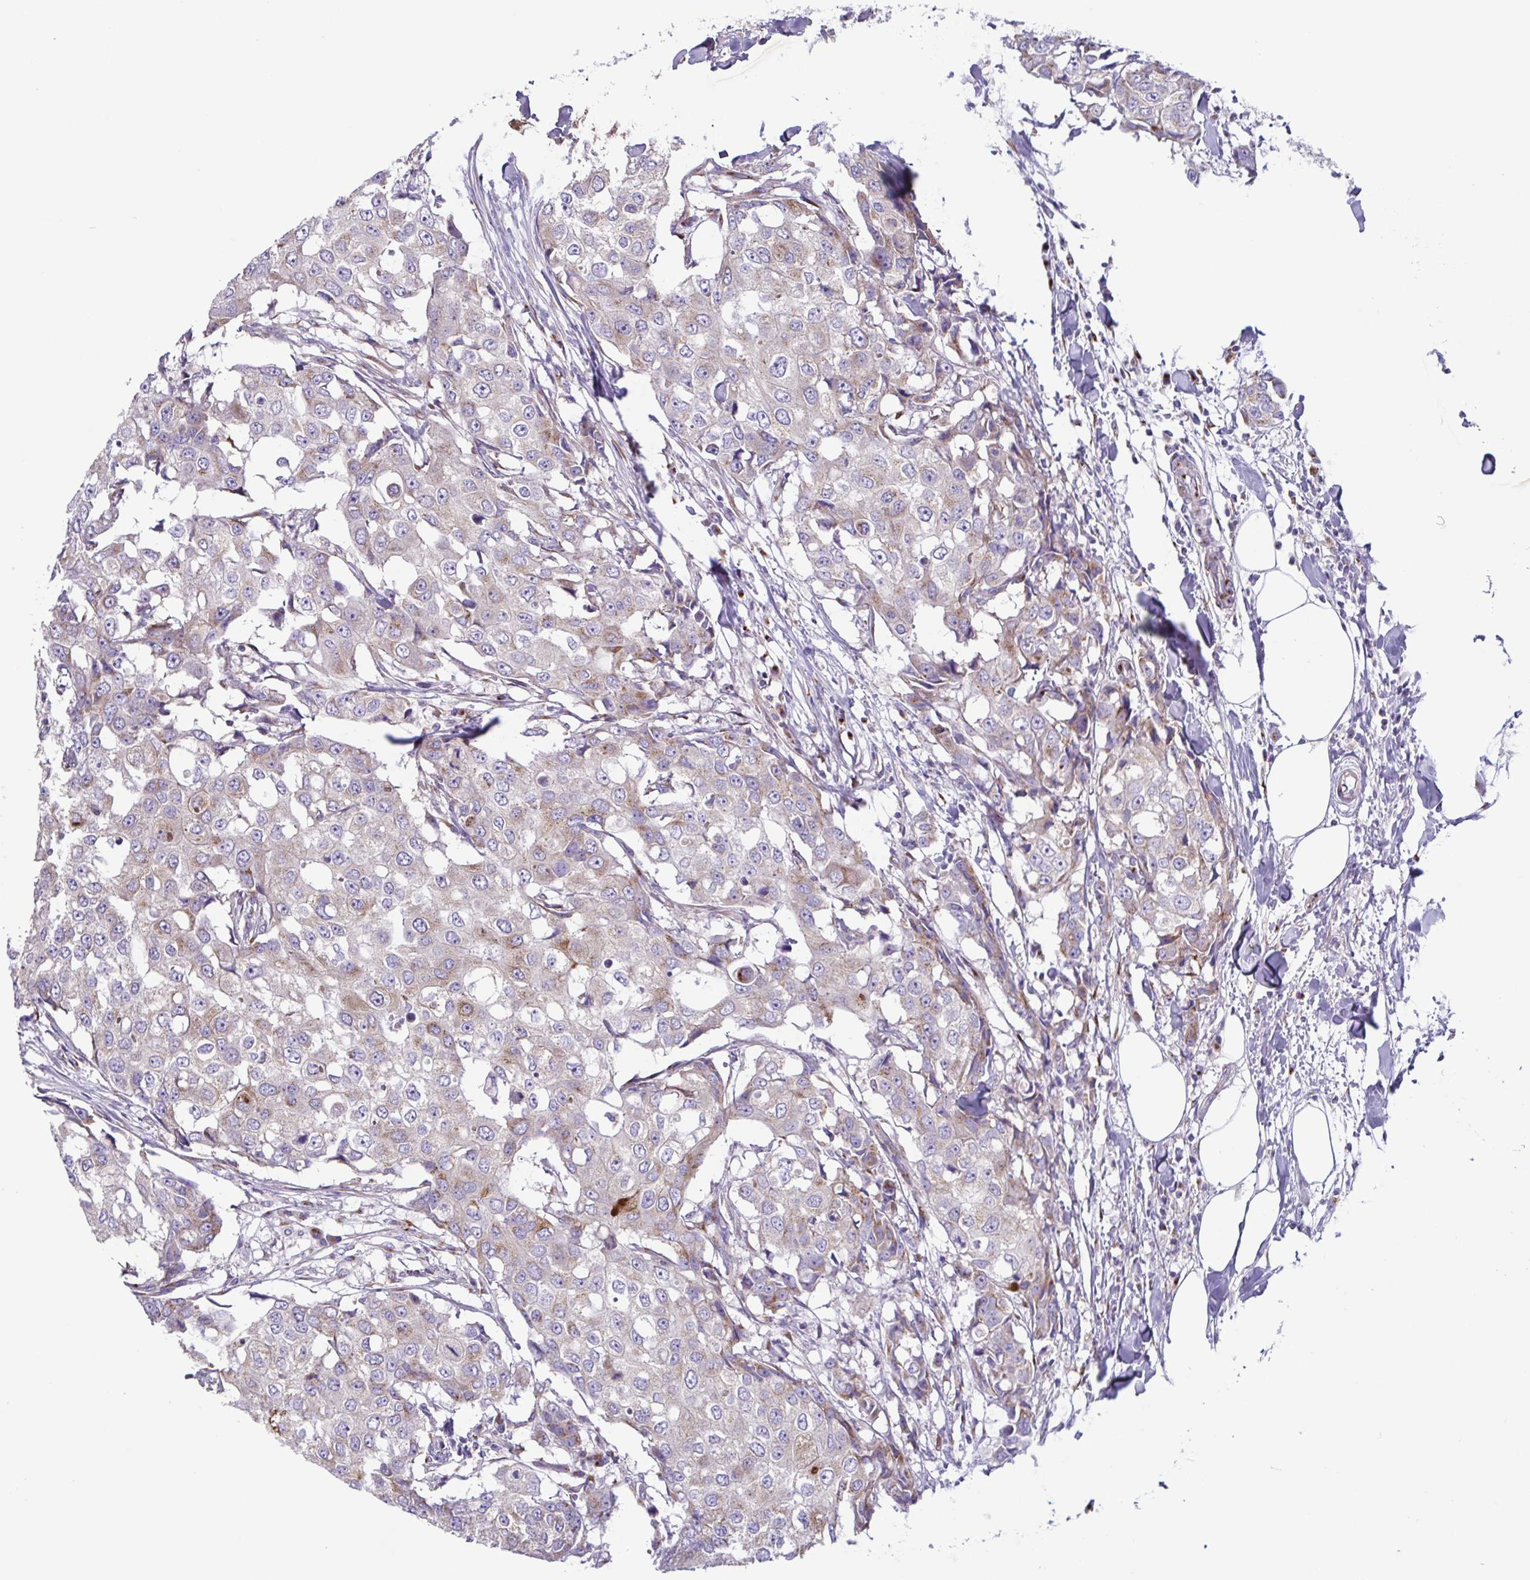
{"staining": {"intensity": "moderate", "quantity": "<25%", "location": "cytoplasmic/membranous"}, "tissue": "breast cancer", "cell_type": "Tumor cells", "image_type": "cancer", "snomed": [{"axis": "morphology", "description": "Duct carcinoma"}, {"axis": "topography", "description": "Breast"}], "caption": "Brown immunohistochemical staining in breast infiltrating ductal carcinoma shows moderate cytoplasmic/membranous positivity in approximately <25% of tumor cells.", "gene": "COL17A1", "patient": {"sex": "female", "age": 27}}